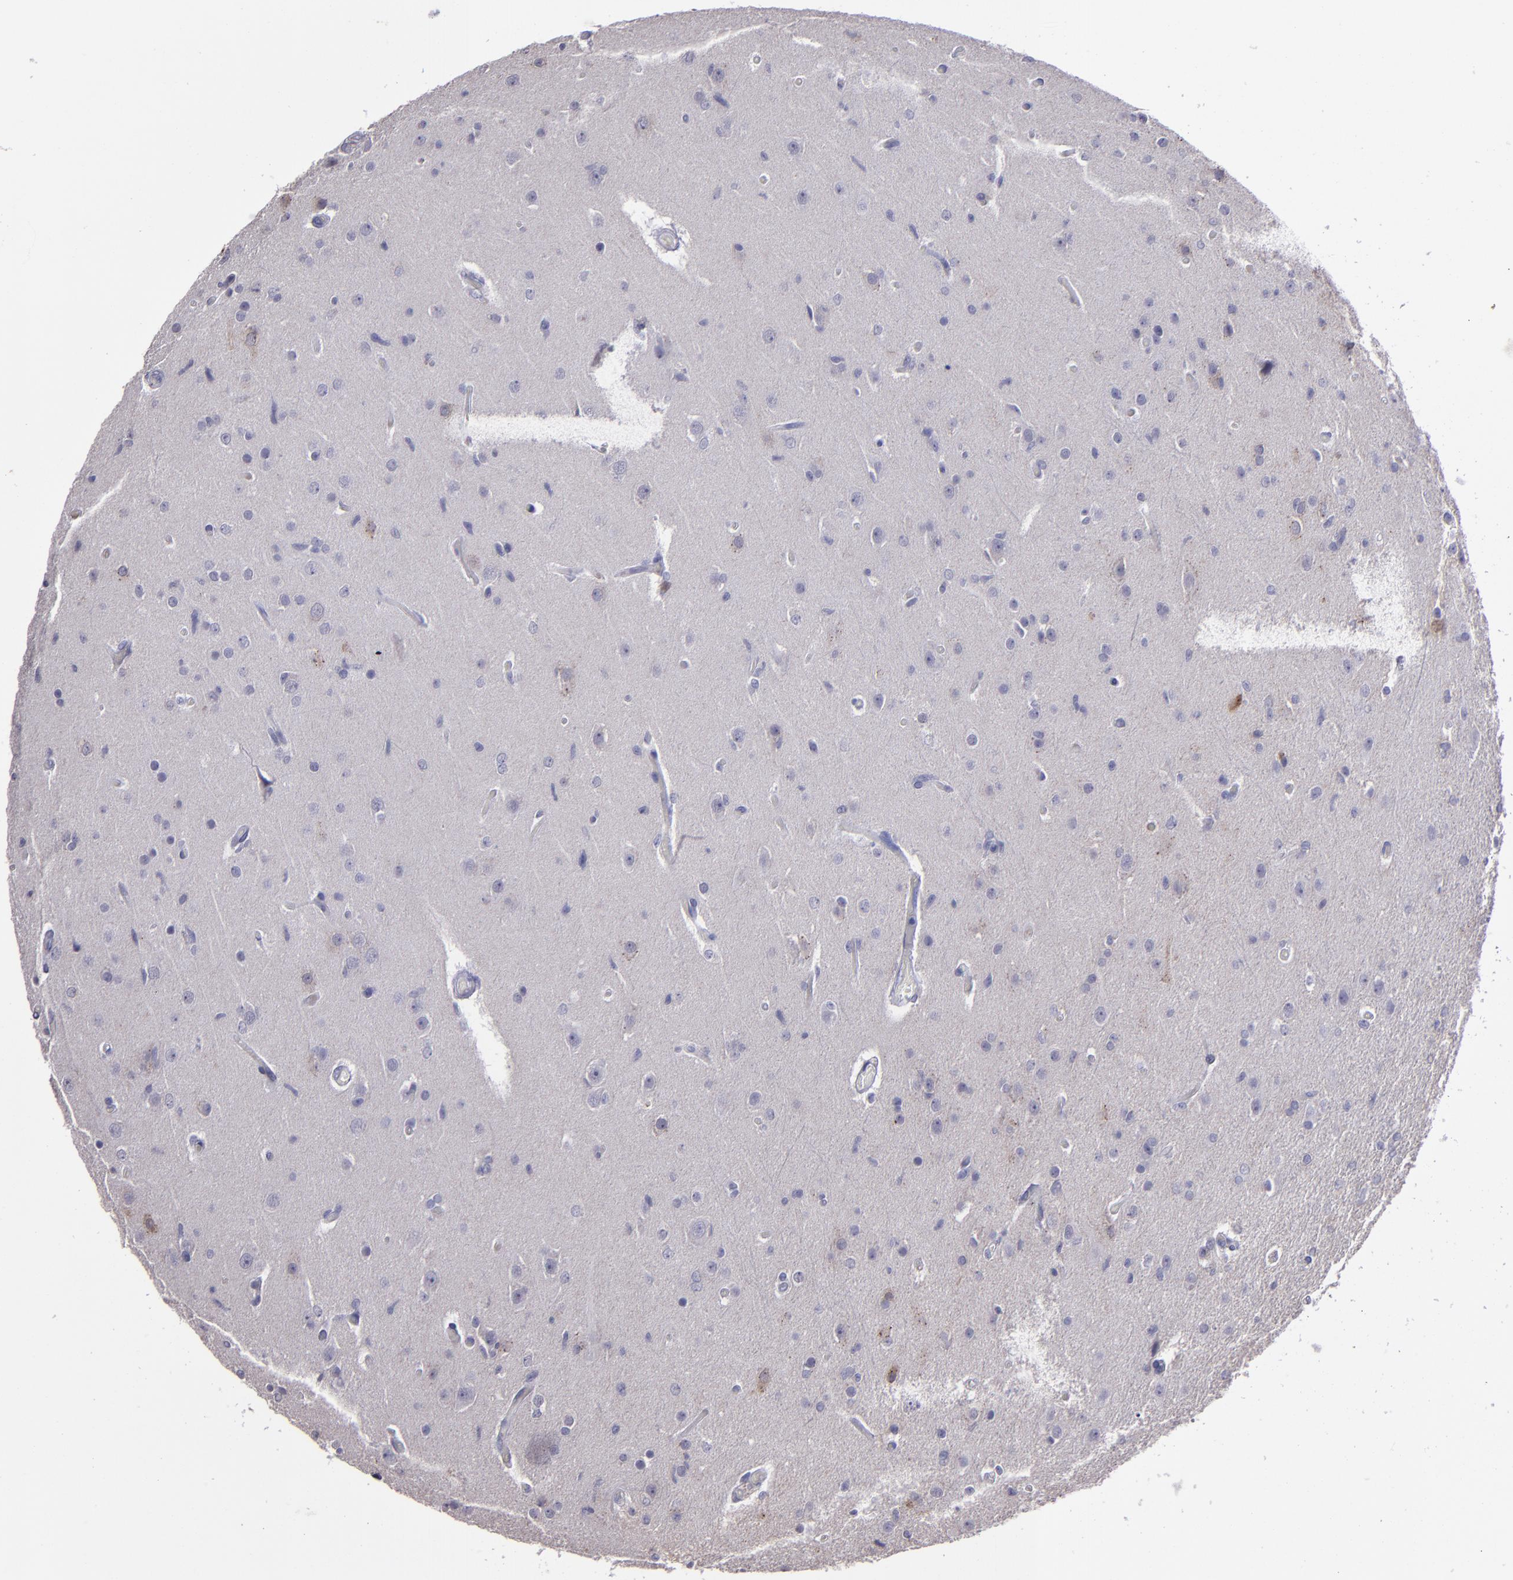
{"staining": {"intensity": "negative", "quantity": "none", "location": "none"}, "tissue": "glioma", "cell_type": "Tumor cells", "image_type": "cancer", "snomed": [{"axis": "morphology", "description": "Glioma, malignant, High grade"}, {"axis": "topography", "description": "Brain"}], "caption": "IHC image of glioma stained for a protein (brown), which exhibits no positivity in tumor cells.", "gene": "MASP1", "patient": {"sex": "male", "age": 33}}